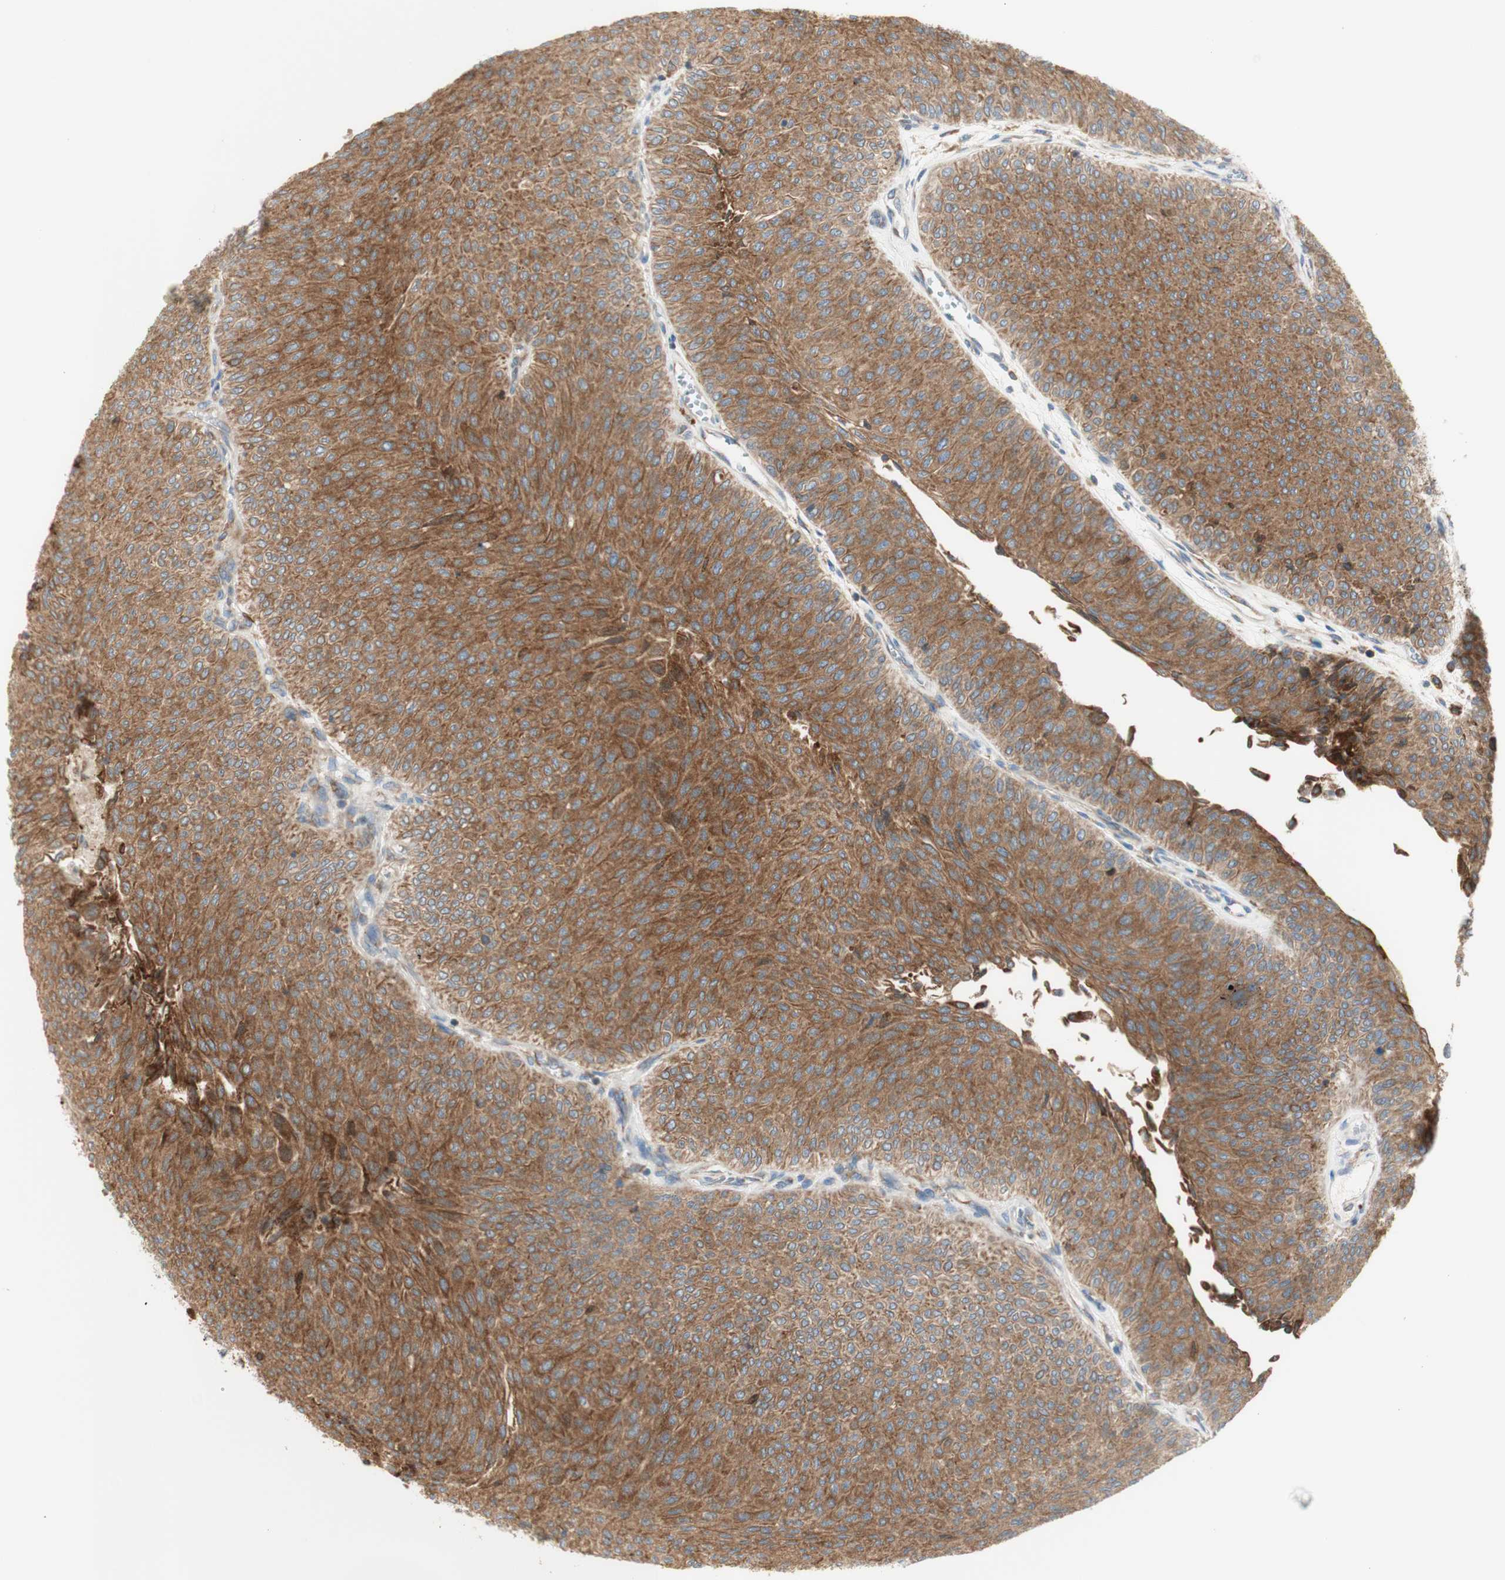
{"staining": {"intensity": "moderate", "quantity": ">75%", "location": "cytoplasmic/membranous"}, "tissue": "urothelial cancer", "cell_type": "Tumor cells", "image_type": "cancer", "snomed": [{"axis": "morphology", "description": "Urothelial carcinoma, Low grade"}, {"axis": "topography", "description": "Urinary bladder"}], "caption": "Human urothelial carcinoma (low-grade) stained with a protein marker exhibits moderate staining in tumor cells.", "gene": "MANF", "patient": {"sex": "male", "age": 78}}